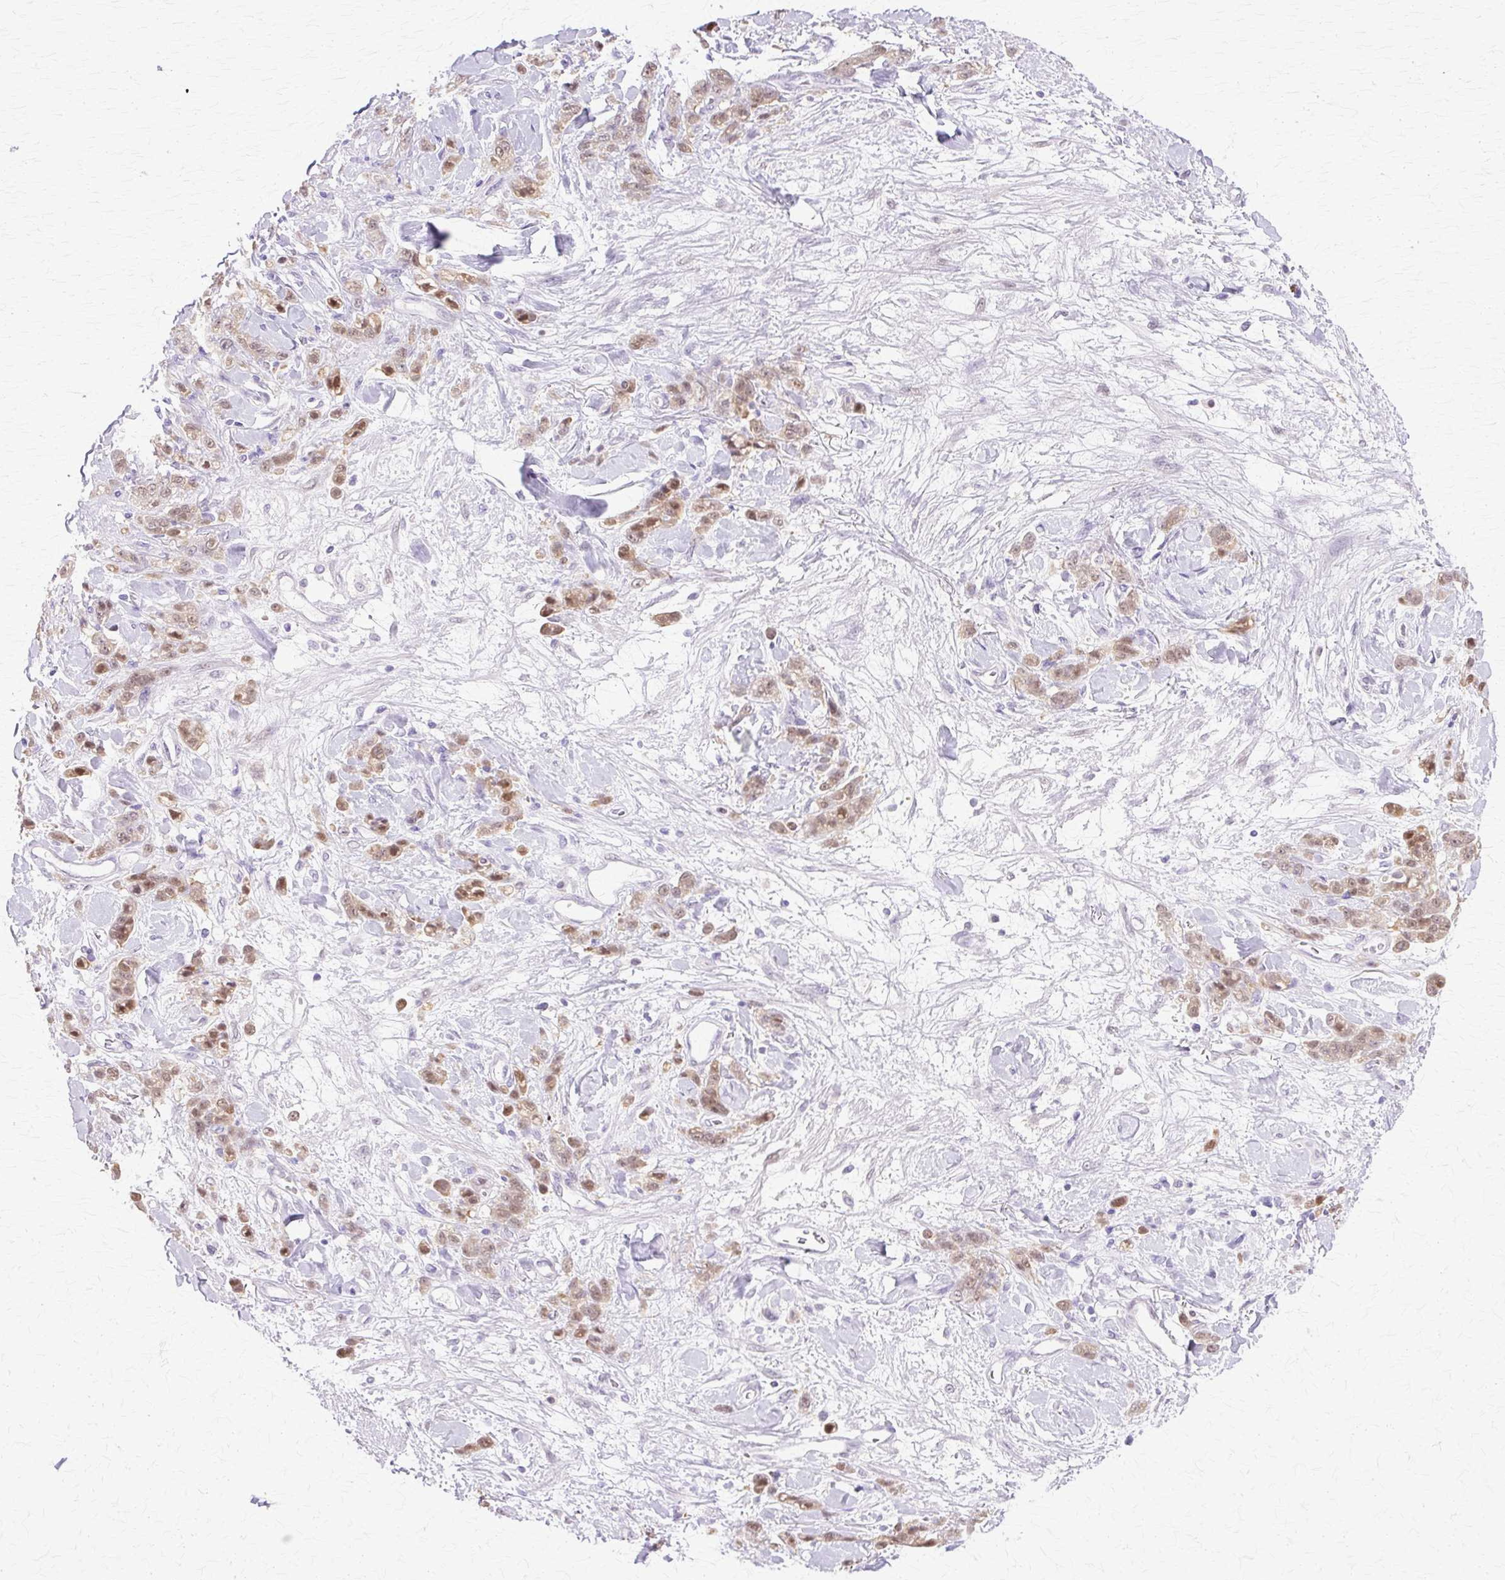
{"staining": {"intensity": "moderate", "quantity": ">75%", "location": "nuclear"}, "tissue": "stomach cancer", "cell_type": "Tumor cells", "image_type": "cancer", "snomed": [{"axis": "morphology", "description": "Normal tissue, NOS"}, {"axis": "morphology", "description": "Adenocarcinoma, NOS"}, {"axis": "topography", "description": "Stomach"}], "caption": "Stomach cancer stained with DAB (3,3'-diaminobenzidine) IHC displays medium levels of moderate nuclear staining in approximately >75% of tumor cells. (IHC, brightfield microscopy, high magnification).", "gene": "HSPA8", "patient": {"sex": "male", "age": 82}}